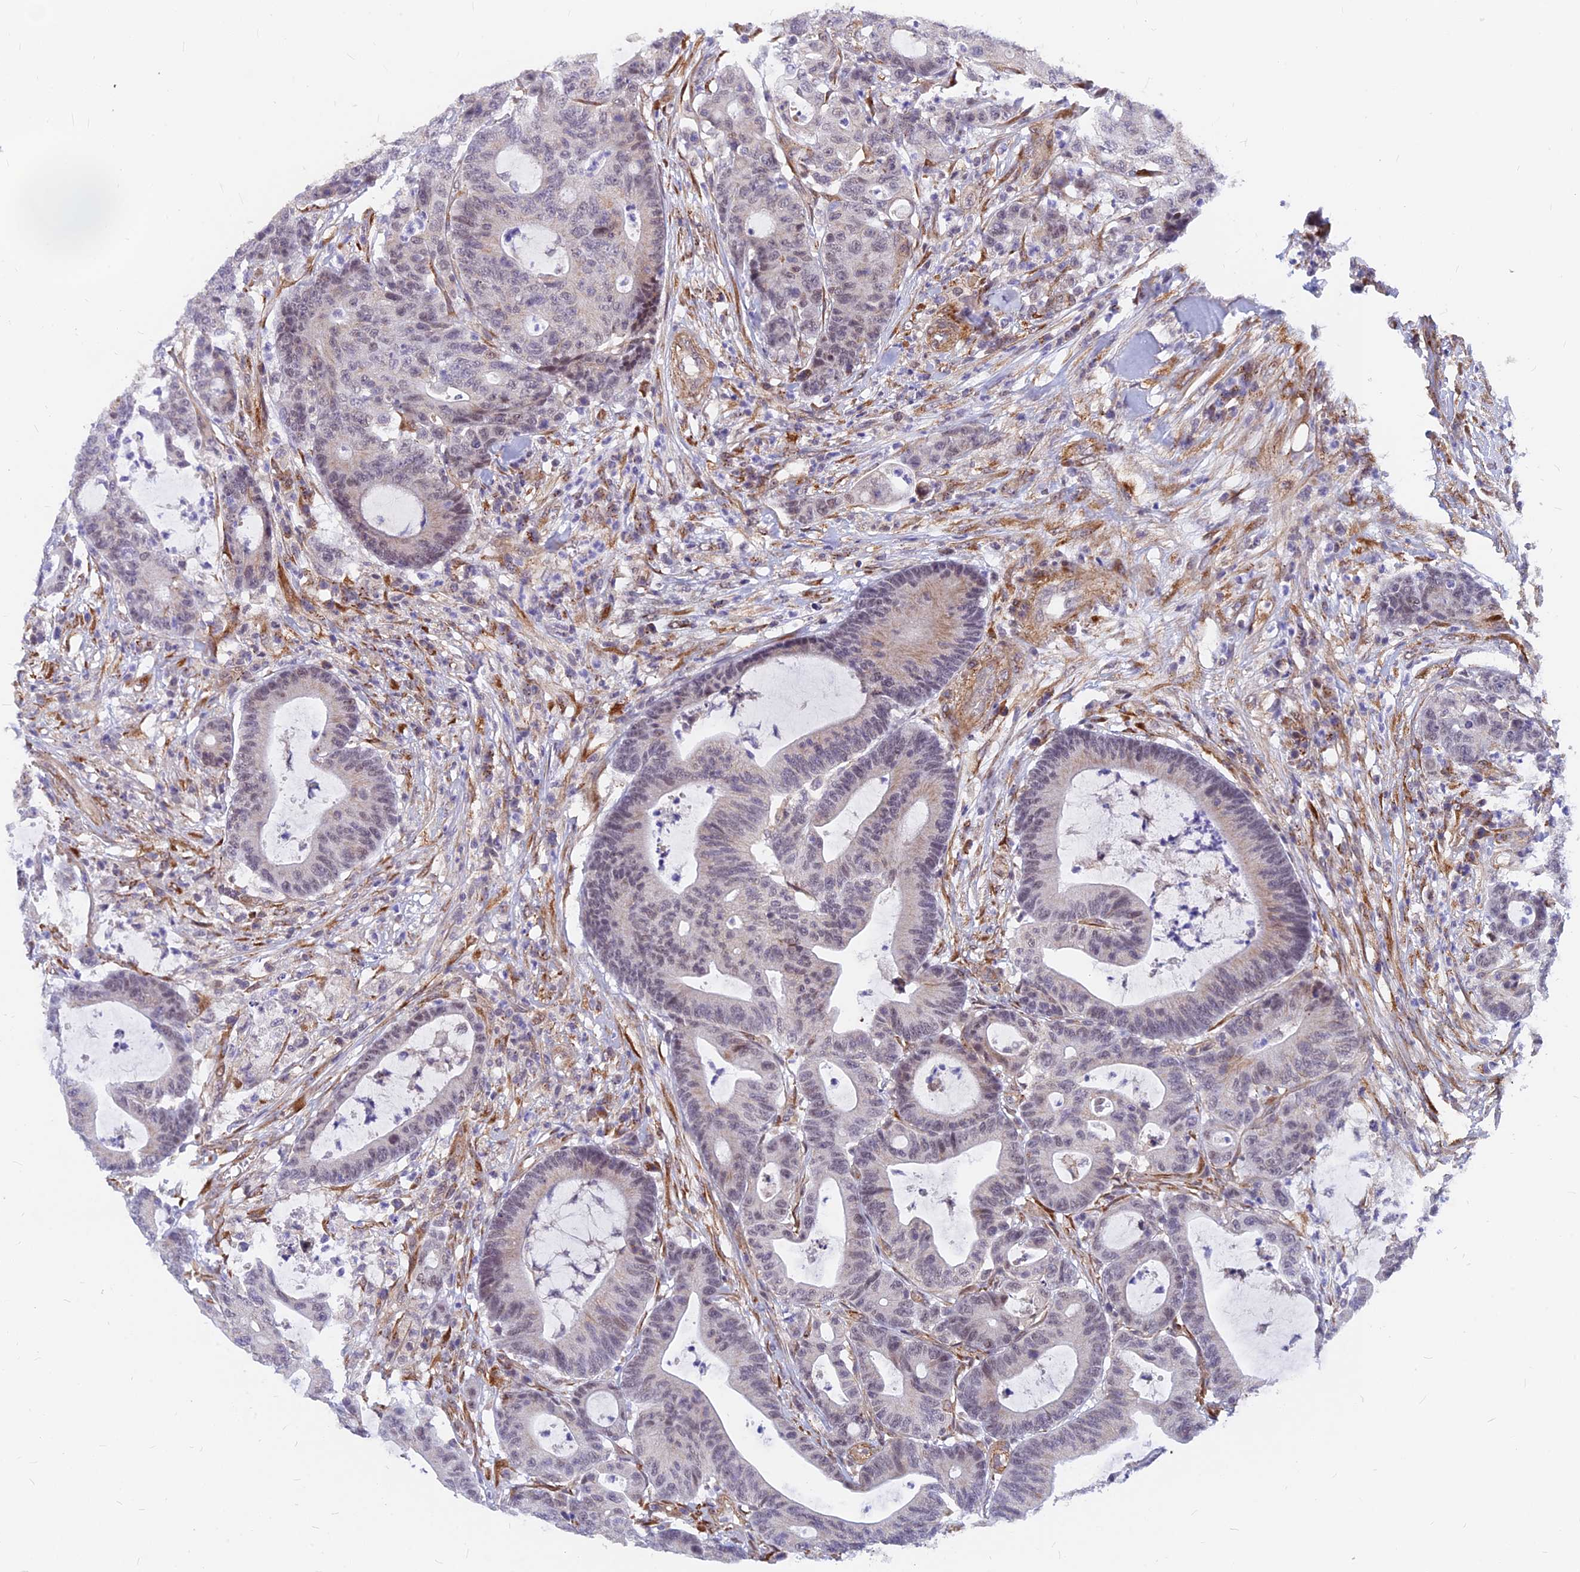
{"staining": {"intensity": "weak", "quantity": "<25%", "location": "cytoplasmic/membranous"}, "tissue": "colorectal cancer", "cell_type": "Tumor cells", "image_type": "cancer", "snomed": [{"axis": "morphology", "description": "Adenocarcinoma, NOS"}, {"axis": "topography", "description": "Colon"}], "caption": "Adenocarcinoma (colorectal) stained for a protein using immunohistochemistry displays no expression tumor cells.", "gene": "VSTM2L", "patient": {"sex": "female", "age": 84}}